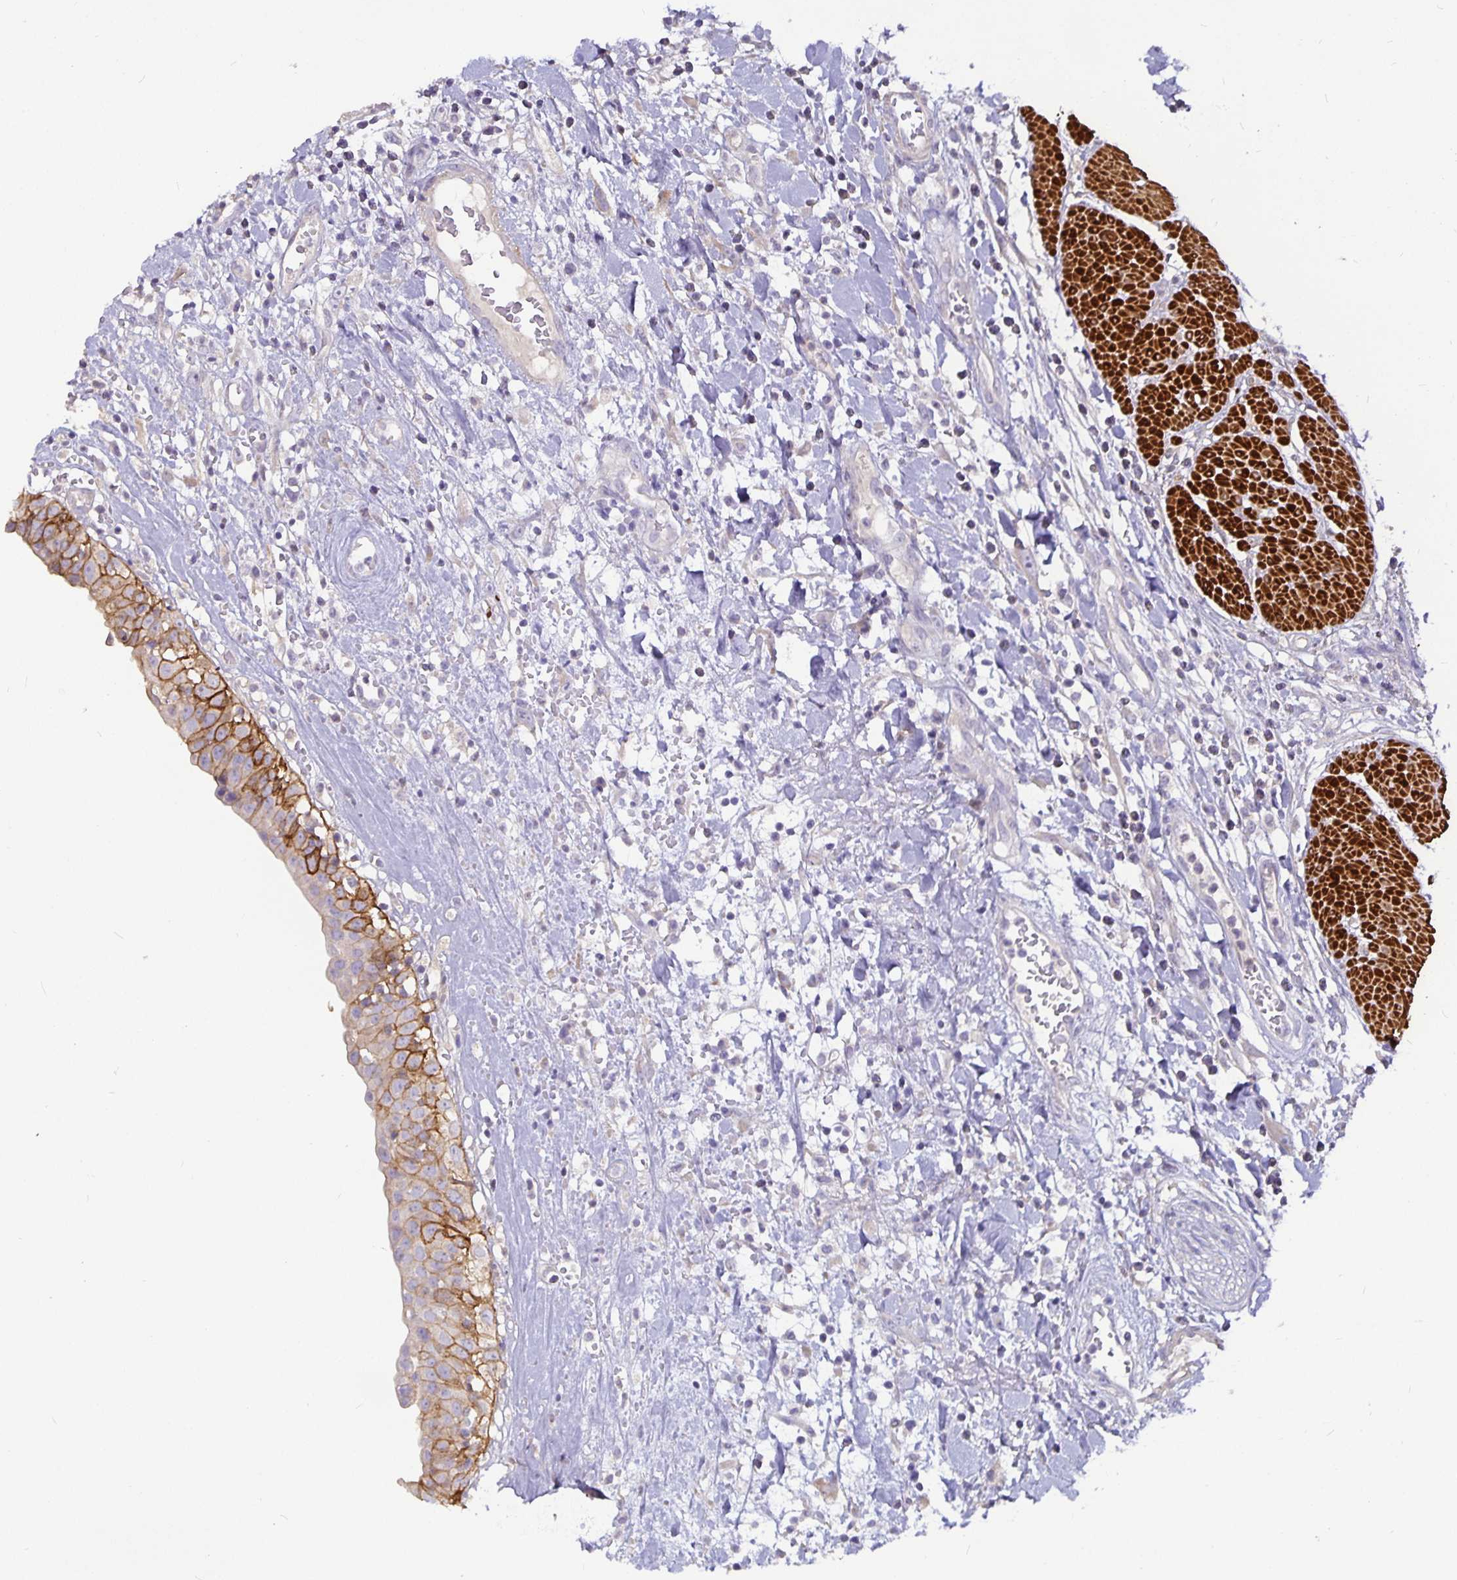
{"staining": {"intensity": "moderate", "quantity": "25%-75%", "location": "cytoplasmic/membranous"}, "tissue": "urinary bladder", "cell_type": "Urothelial cells", "image_type": "normal", "snomed": [{"axis": "morphology", "description": "Normal tissue, NOS"}, {"axis": "topography", "description": "Urinary bladder"}], "caption": "Urinary bladder stained for a protein demonstrates moderate cytoplasmic/membranous positivity in urothelial cells. Immunohistochemistry stains the protein in brown and the nuclei are stained blue.", "gene": "CA12", "patient": {"sex": "male", "age": 64}}